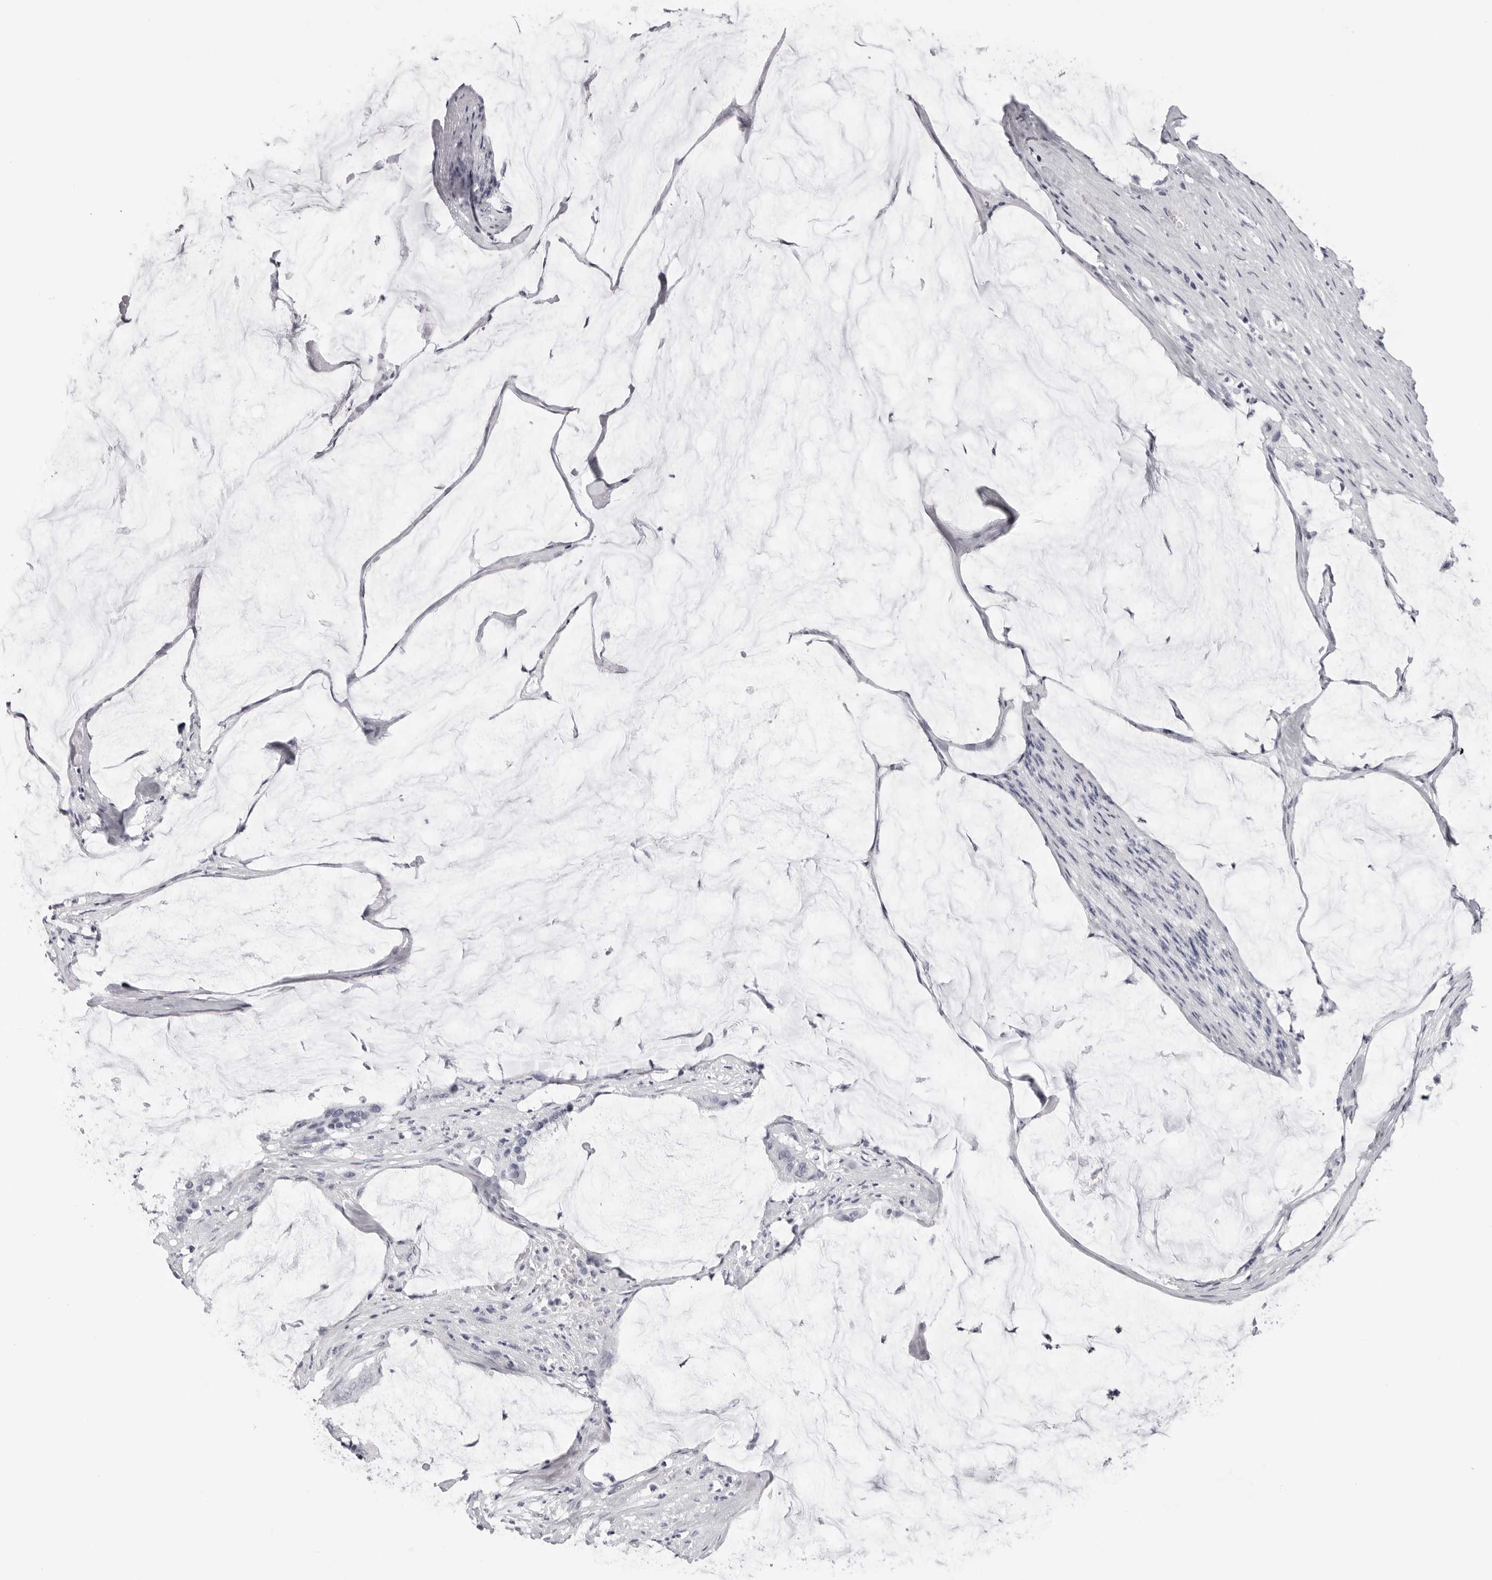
{"staining": {"intensity": "negative", "quantity": "none", "location": "none"}, "tissue": "pancreatic cancer", "cell_type": "Tumor cells", "image_type": "cancer", "snomed": [{"axis": "morphology", "description": "Adenocarcinoma, NOS"}, {"axis": "topography", "description": "Pancreas"}], "caption": "Tumor cells show no significant protein expression in adenocarcinoma (pancreatic).", "gene": "RHO", "patient": {"sex": "male", "age": 41}}